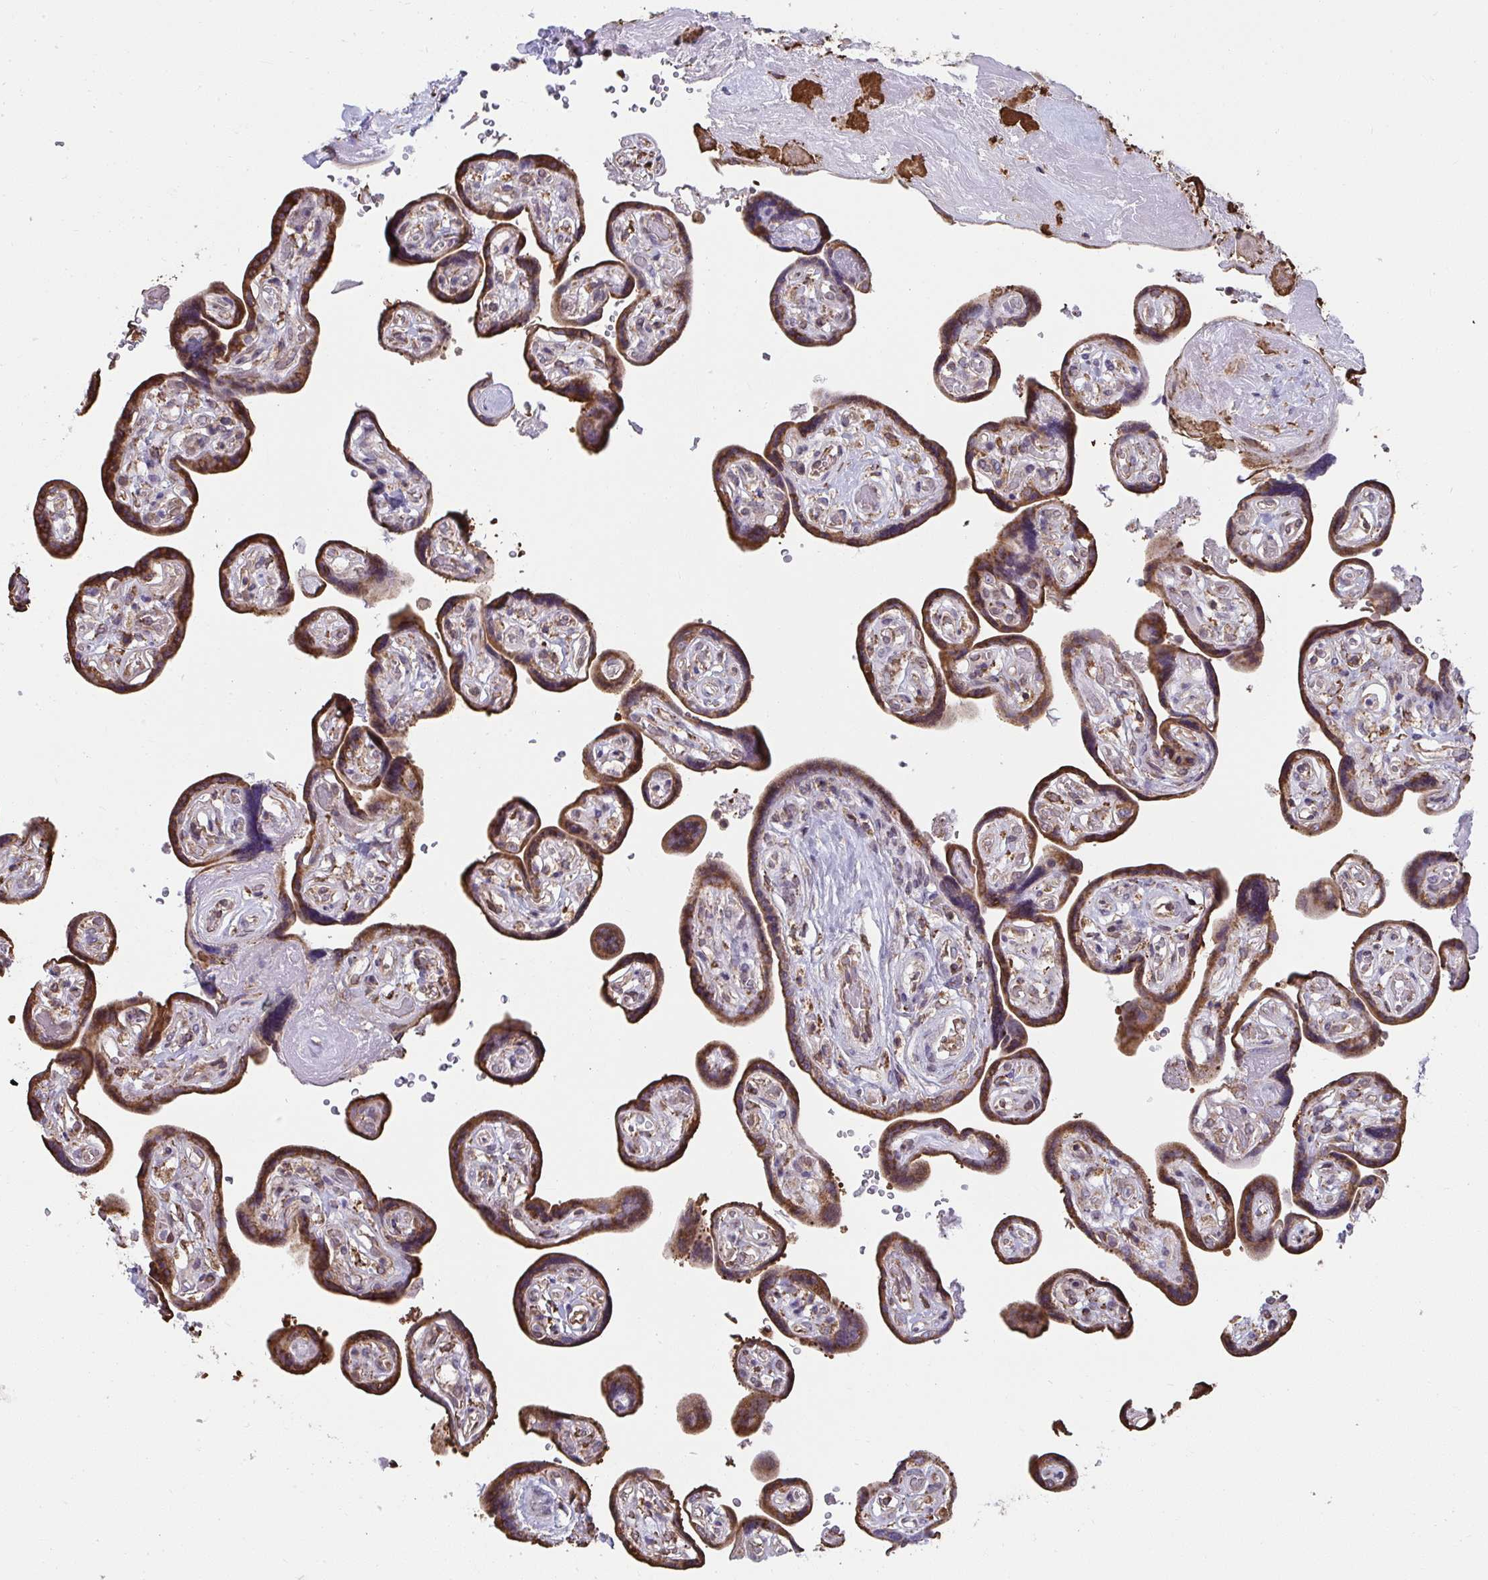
{"staining": {"intensity": "moderate", "quantity": ">75%", "location": "cytoplasmic/membranous,nuclear"}, "tissue": "placenta", "cell_type": "Trophoblastic cells", "image_type": "normal", "snomed": [{"axis": "morphology", "description": "Normal tissue, NOS"}, {"axis": "topography", "description": "Placenta"}], "caption": "Moderate cytoplasmic/membranous,nuclear staining for a protein is identified in about >75% of trophoblastic cells of unremarkable placenta using IHC.", "gene": "NMNAT1", "patient": {"sex": "female", "age": 32}}